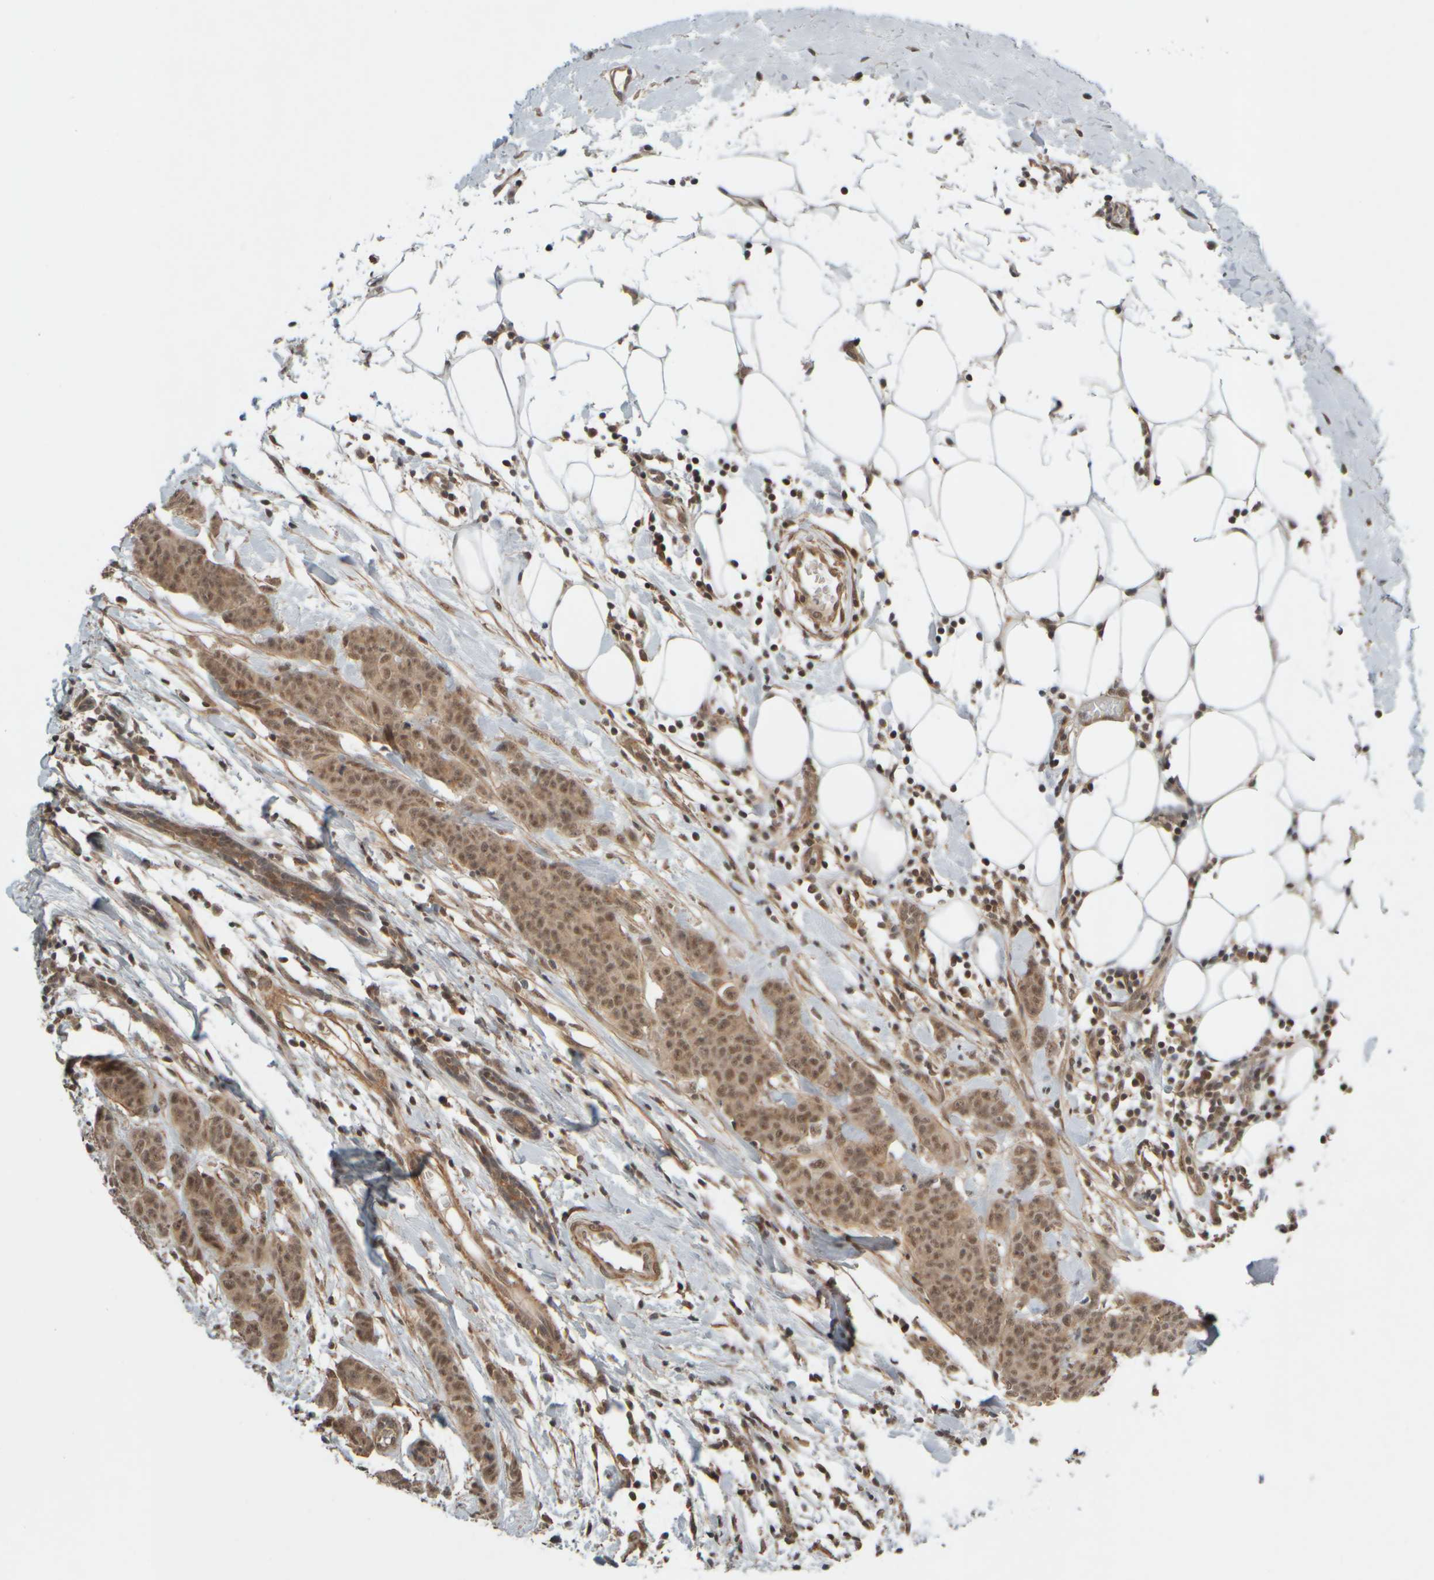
{"staining": {"intensity": "moderate", "quantity": ">75%", "location": "cytoplasmic/membranous"}, "tissue": "breast cancer", "cell_type": "Tumor cells", "image_type": "cancer", "snomed": [{"axis": "morphology", "description": "Normal tissue, NOS"}, {"axis": "morphology", "description": "Duct carcinoma"}, {"axis": "topography", "description": "Breast"}], "caption": "Immunohistochemical staining of breast intraductal carcinoma displays medium levels of moderate cytoplasmic/membranous protein expression in about >75% of tumor cells.", "gene": "SYNRG", "patient": {"sex": "female", "age": 40}}